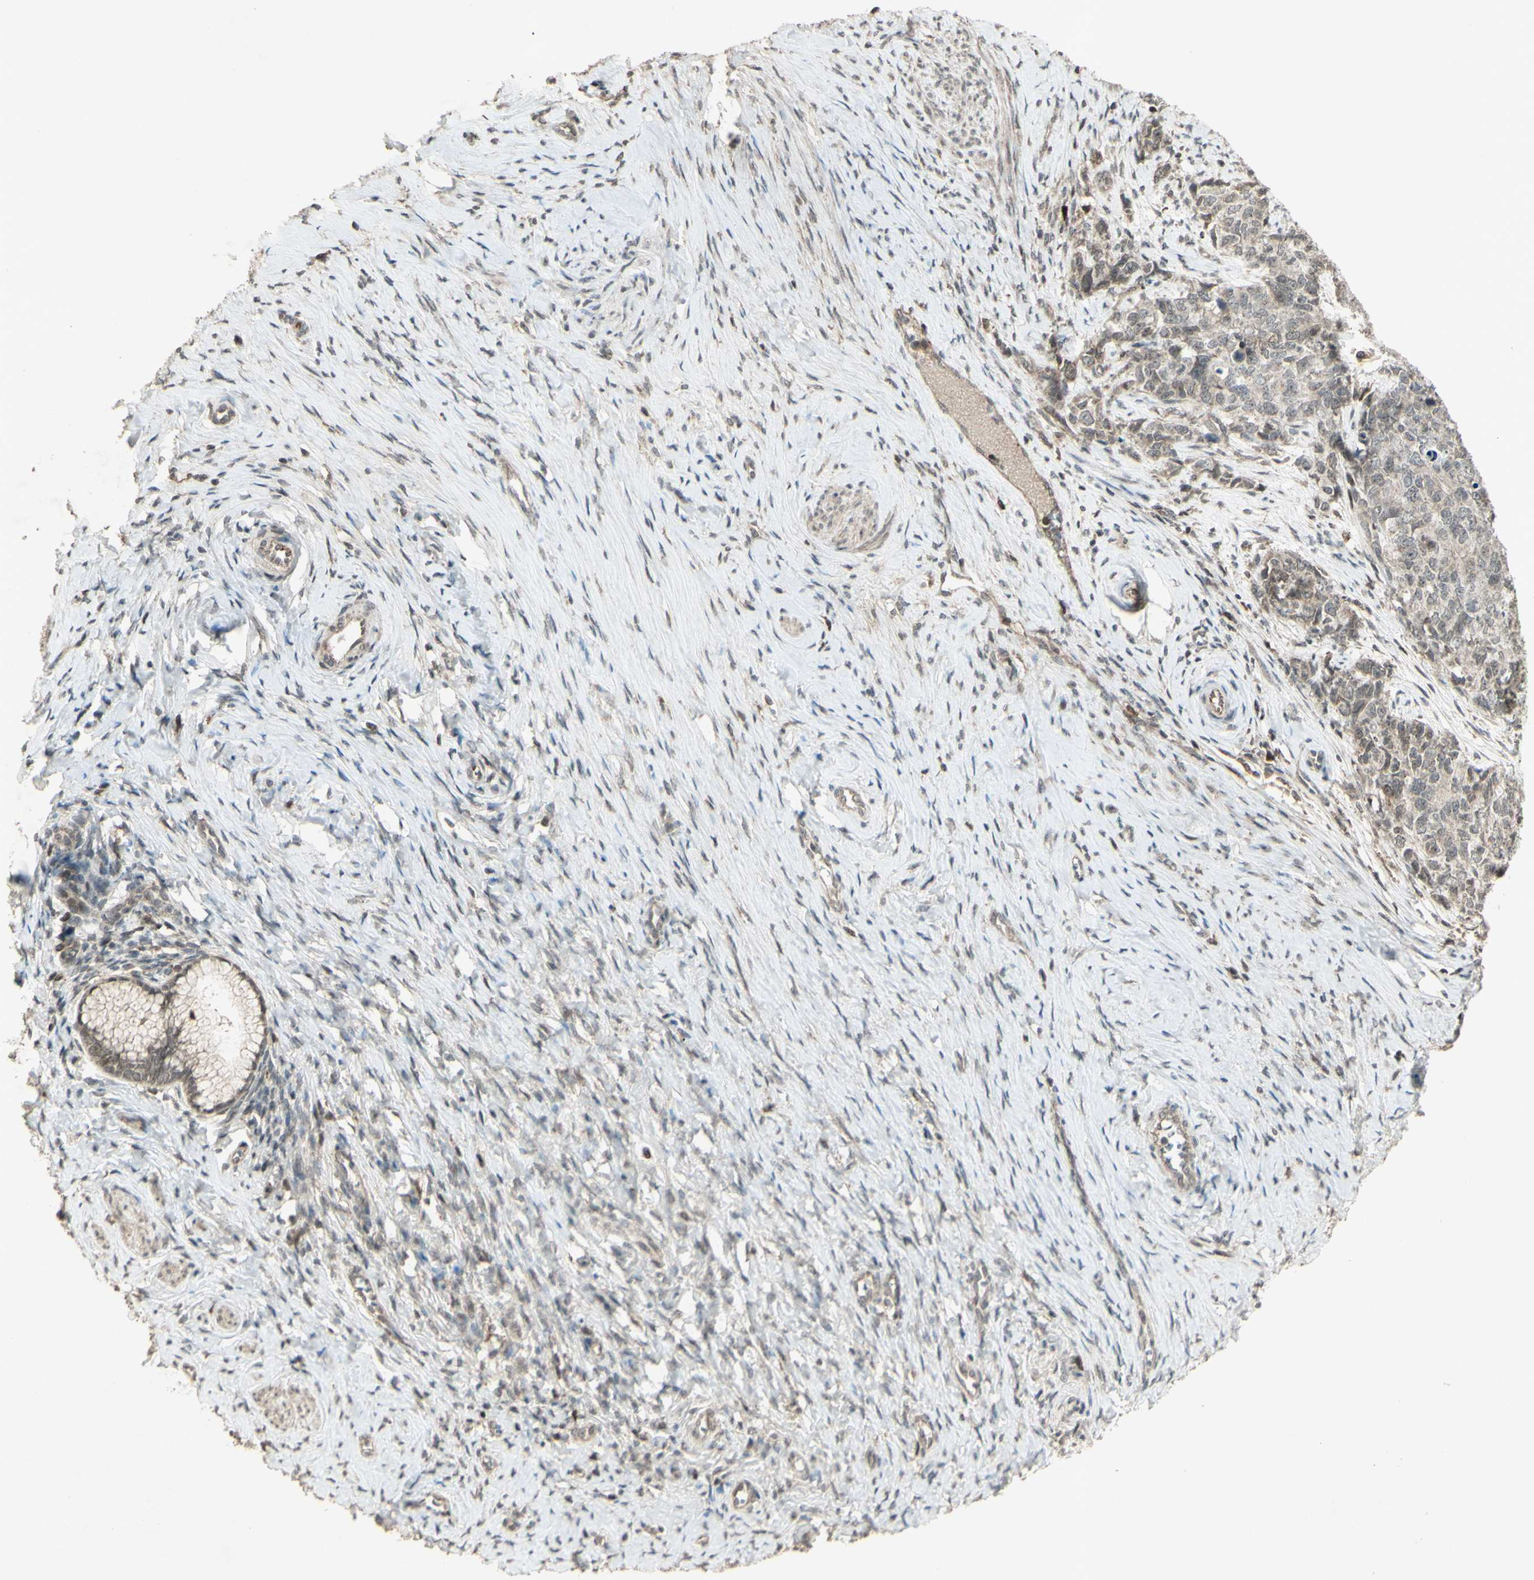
{"staining": {"intensity": "weak", "quantity": "25%-75%", "location": "cytoplasmic/membranous"}, "tissue": "cervical cancer", "cell_type": "Tumor cells", "image_type": "cancer", "snomed": [{"axis": "morphology", "description": "Squamous cell carcinoma, NOS"}, {"axis": "topography", "description": "Cervix"}], "caption": "Tumor cells reveal low levels of weak cytoplasmic/membranous positivity in approximately 25%-75% of cells in cervical squamous cell carcinoma.", "gene": "BLNK", "patient": {"sex": "female", "age": 63}}